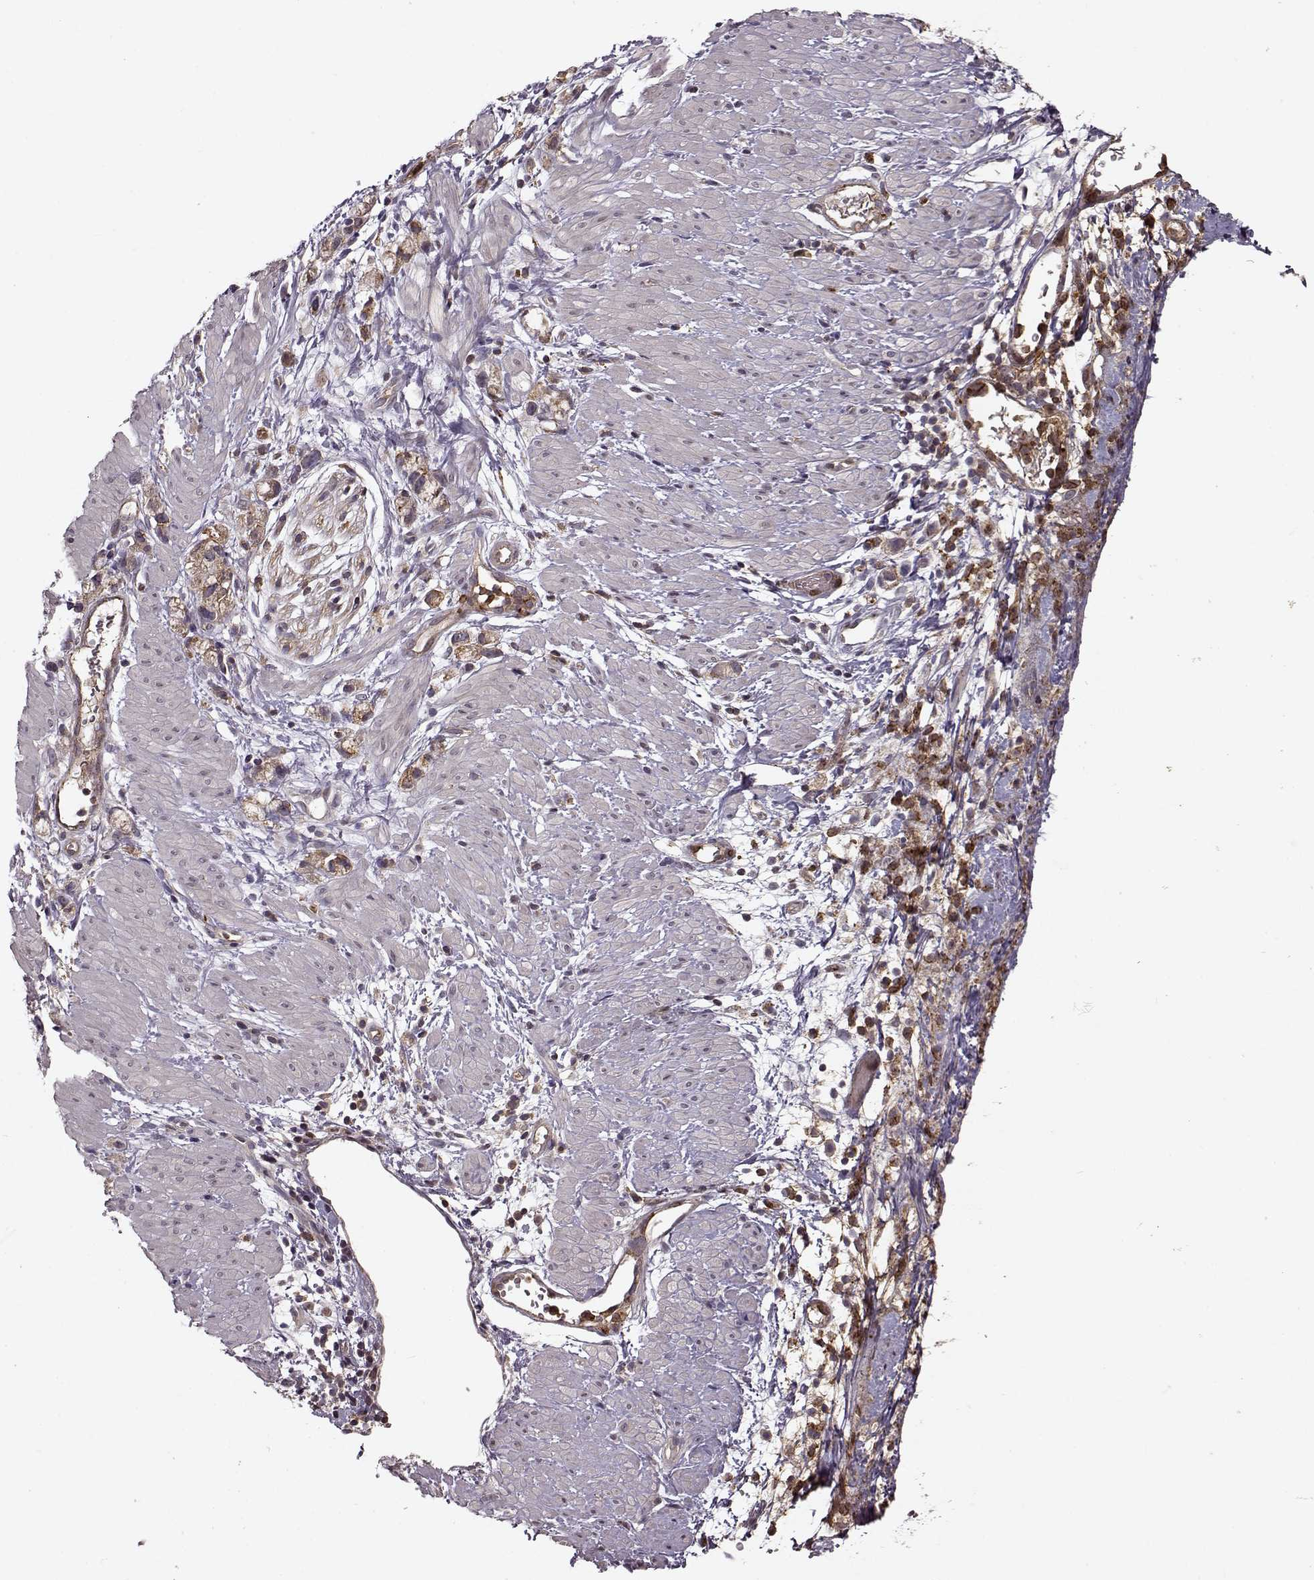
{"staining": {"intensity": "moderate", "quantity": ">75%", "location": "cytoplasmic/membranous"}, "tissue": "stomach cancer", "cell_type": "Tumor cells", "image_type": "cancer", "snomed": [{"axis": "morphology", "description": "Adenocarcinoma, NOS"}, {"axis": "topography", "description": "Stomach"}], "caption": "An immunohistochemistry (IHC) image of neoplastic tissue is shown. Protein staining in brown labels moderate cytoplasmic/membranous positivity in stomach cancer (adenocarcinoma) within tumor cells.", "gene": "IFRD2", "patient": {"sex": "female", "age": 59}}